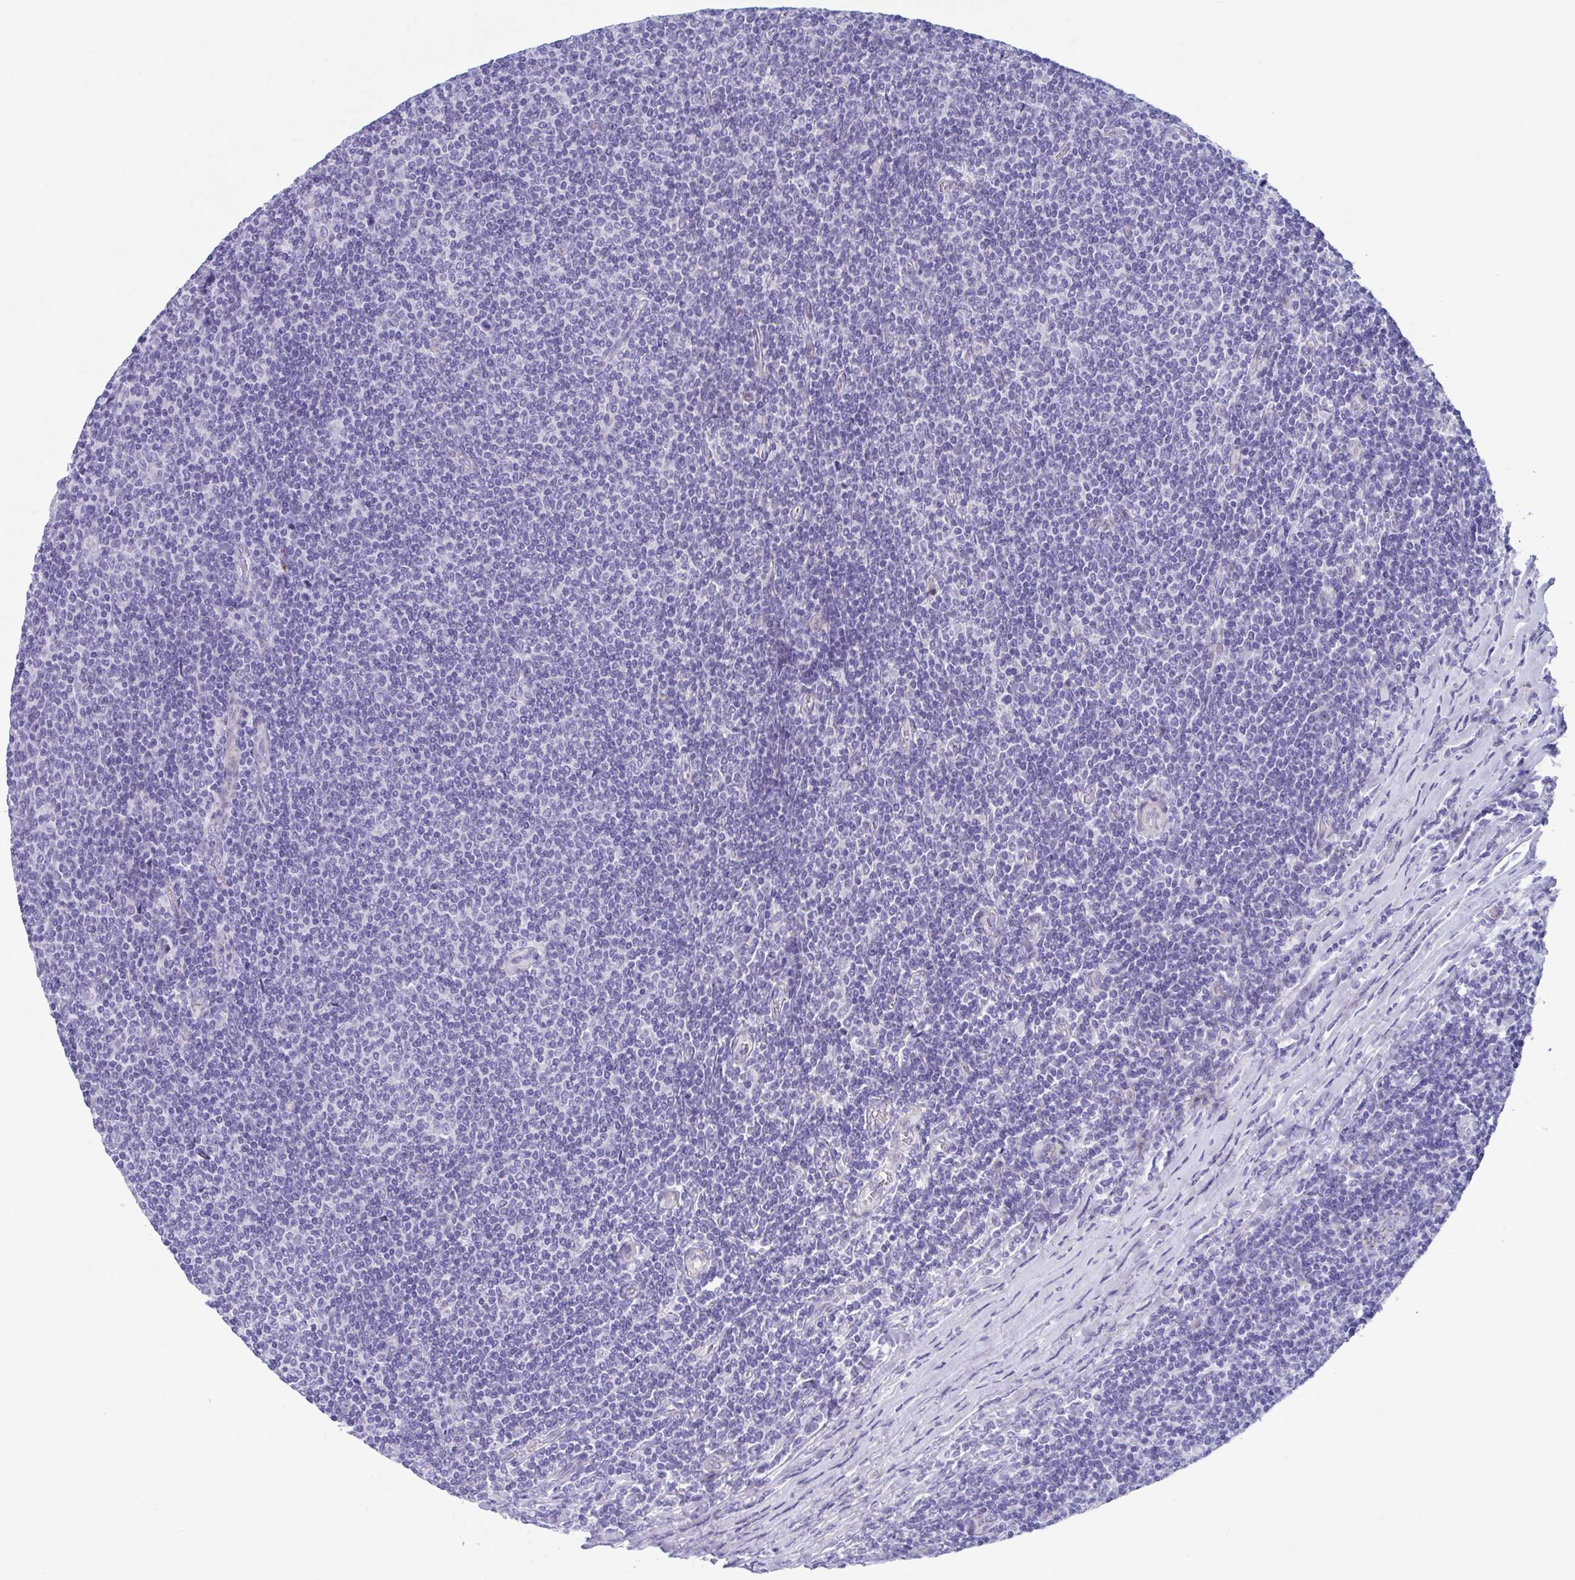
{"staining": {"intensity": "negative", "quantity": "none", "location": "none"}, "tissue": "lymphoma", "cell_type": "Tumor cells", "image_type": "cancer", "snomed": [{"axis": "morphology", "description": "Malignant lymphoma, non-Hodgkin's type, Low grade"}, {"axis": "topography", "description": "Lymph node"}], "caption": "IHC of low-grade malignant lymphoma, non-Hodgkin's type exhibits no expression in tumor cells.", "gene": "TTC30B", "patient": {"sex": "male", "age": 52}}